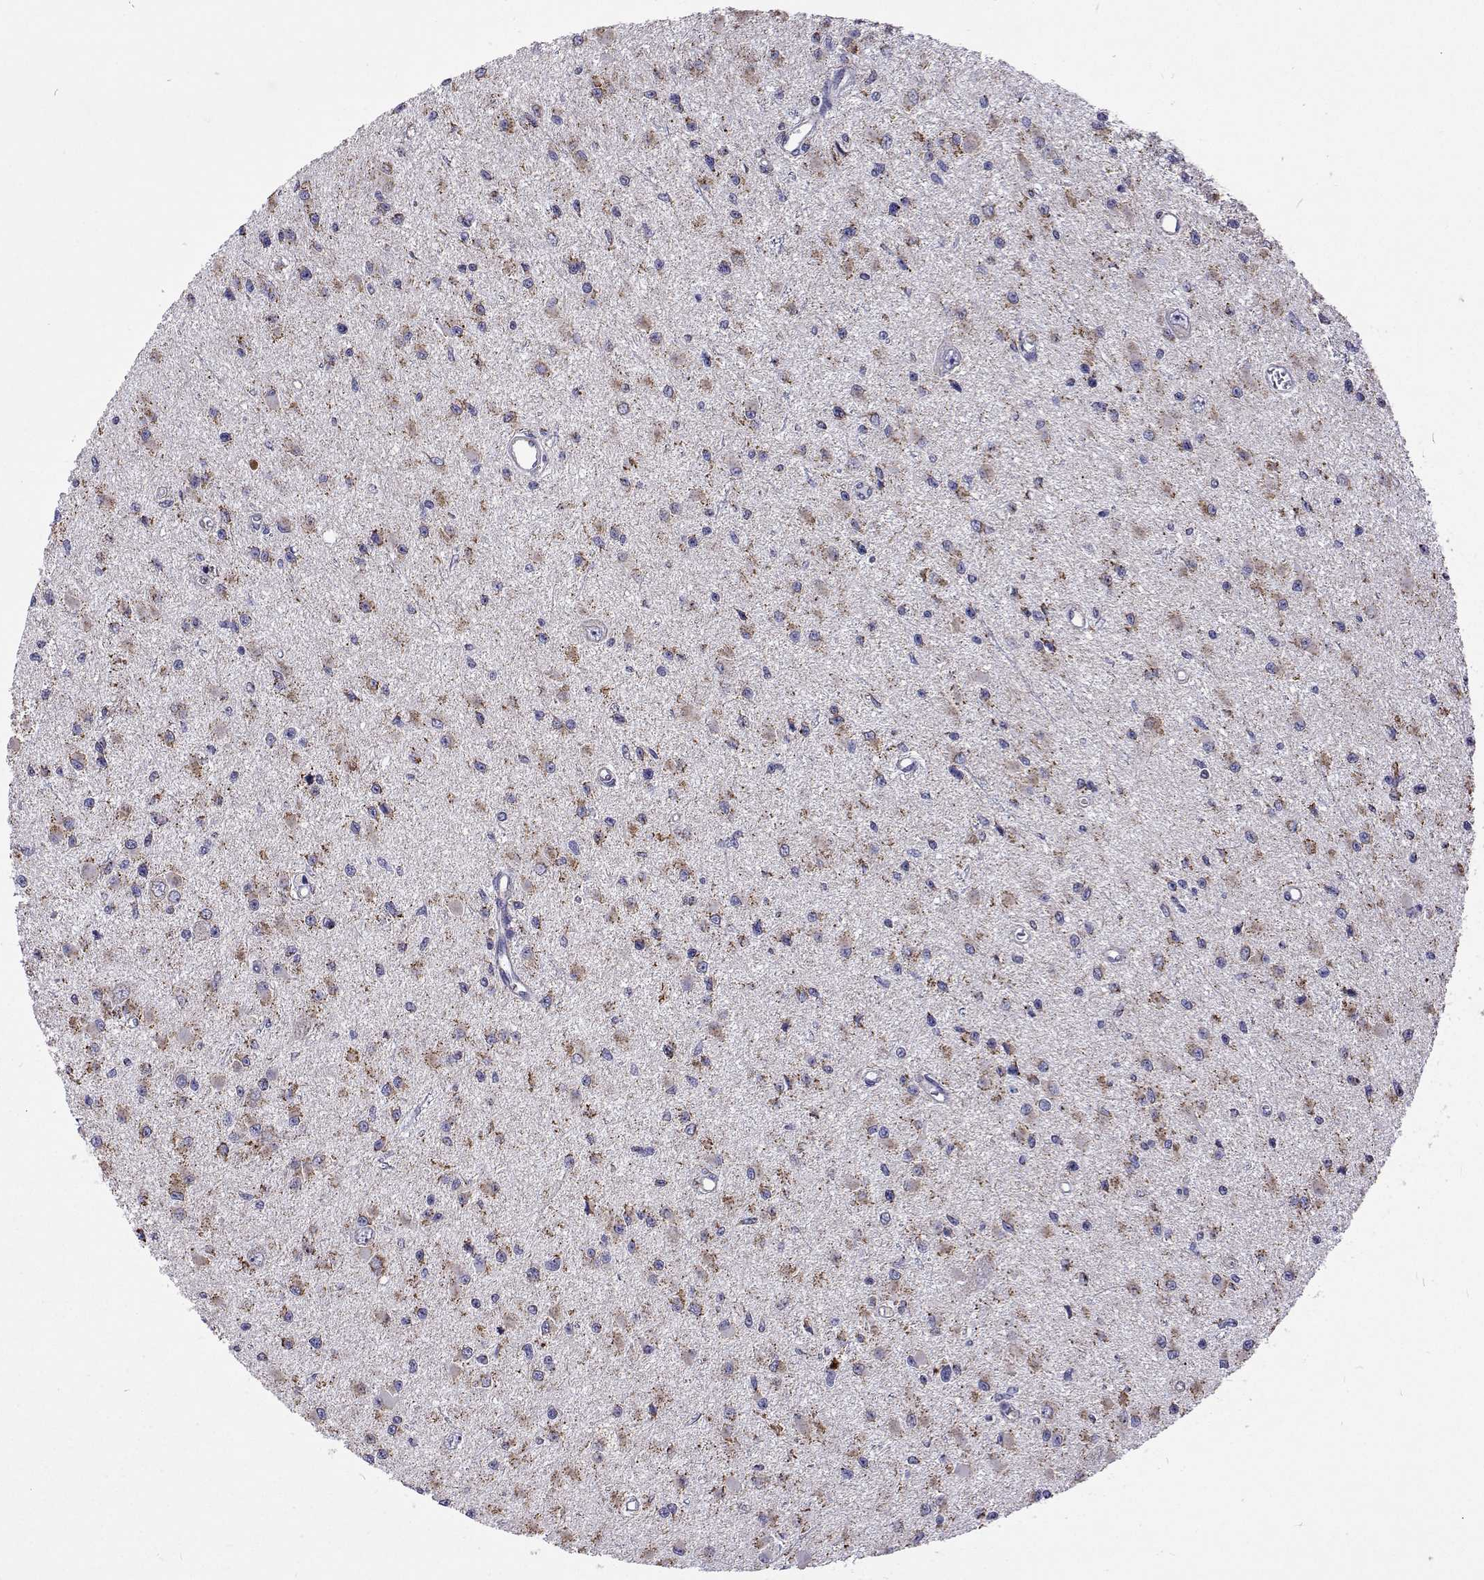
{"staining": {"intensity": "weak", "quantity": "25%-75%", "location": "cytoplasmic/membranous"}, "tissue": "glioma", "cell_type": "Tumor cells", "image_type": "cancer", "snomed": [{"axis": "morphology", "description": "Glioma, malignant, High grade"}, {"axis": "topography", "description": "Brain"}], "caption": "Immunohistochemistry micrograph of high-grade glioma (malignant) stained for a protein (brown), which shows low levels of weak cytoplasmic/membranous expression in about 25%-75% of tumor cells.", "gene": "MCCC2", "patient": {"sex": "male", "age": 54}}